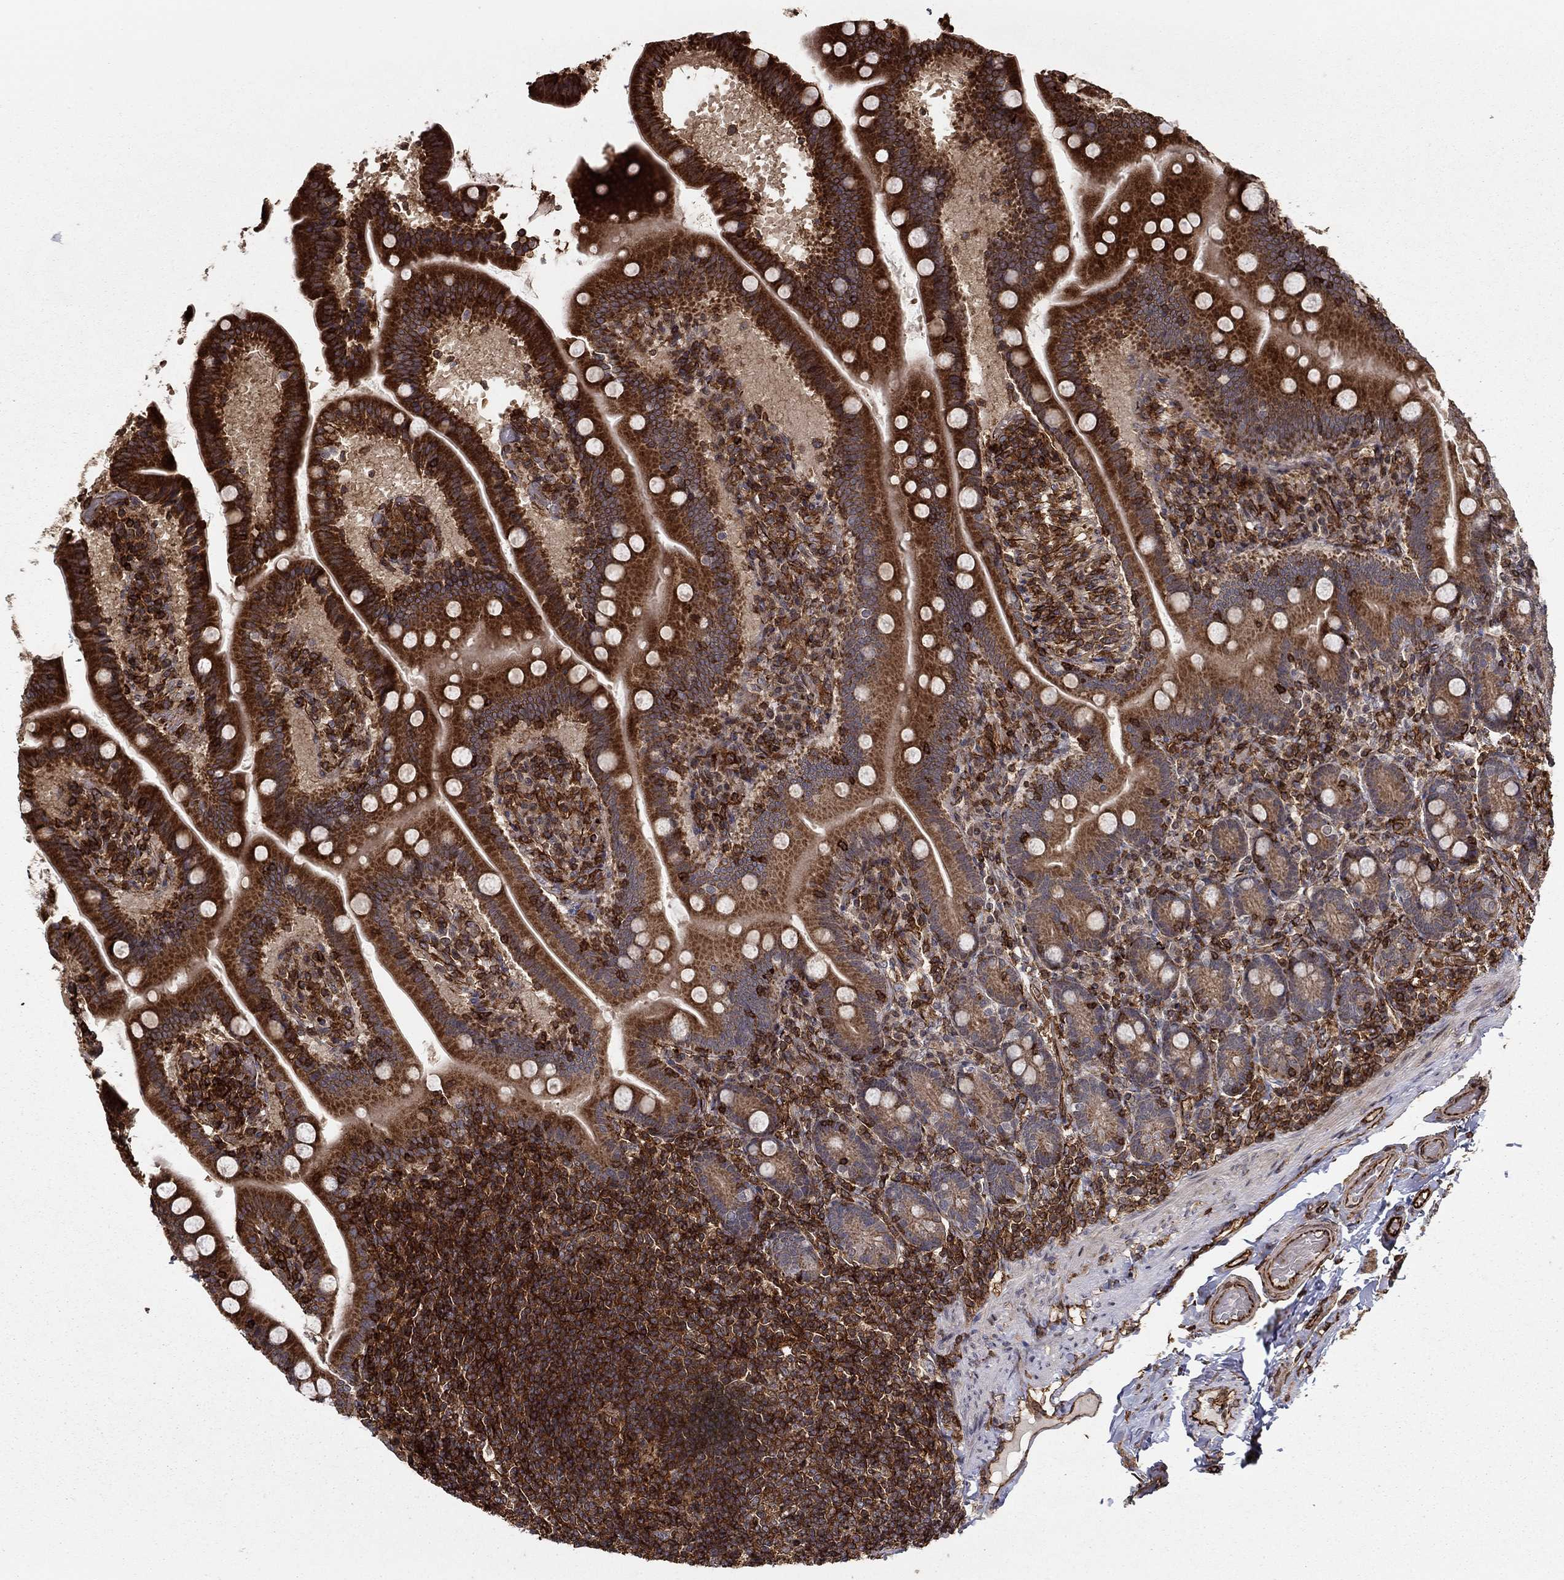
{"staining": {"intensity": "strong", "quantity": ">75%", "location": "cytoplasmic/membranous"}, "tissue": "small intestine", "cell_type": "Glandular cells", "image_type": "normal", "snomed": [{"axis": "morphology", "description": "Normal tissue, NOS"}, {"axis": "topography", "description": "Small intestine"}], "caption": "Small intestine stained with DAB (3,3'-diaminobenzidine) immunohistochemistry shows high levels of strong cytoplasmic/membranous expression in approximately >75% of glandular cells.", "gene": "ADM", "patient": {"sex": "male", "age": 66}}